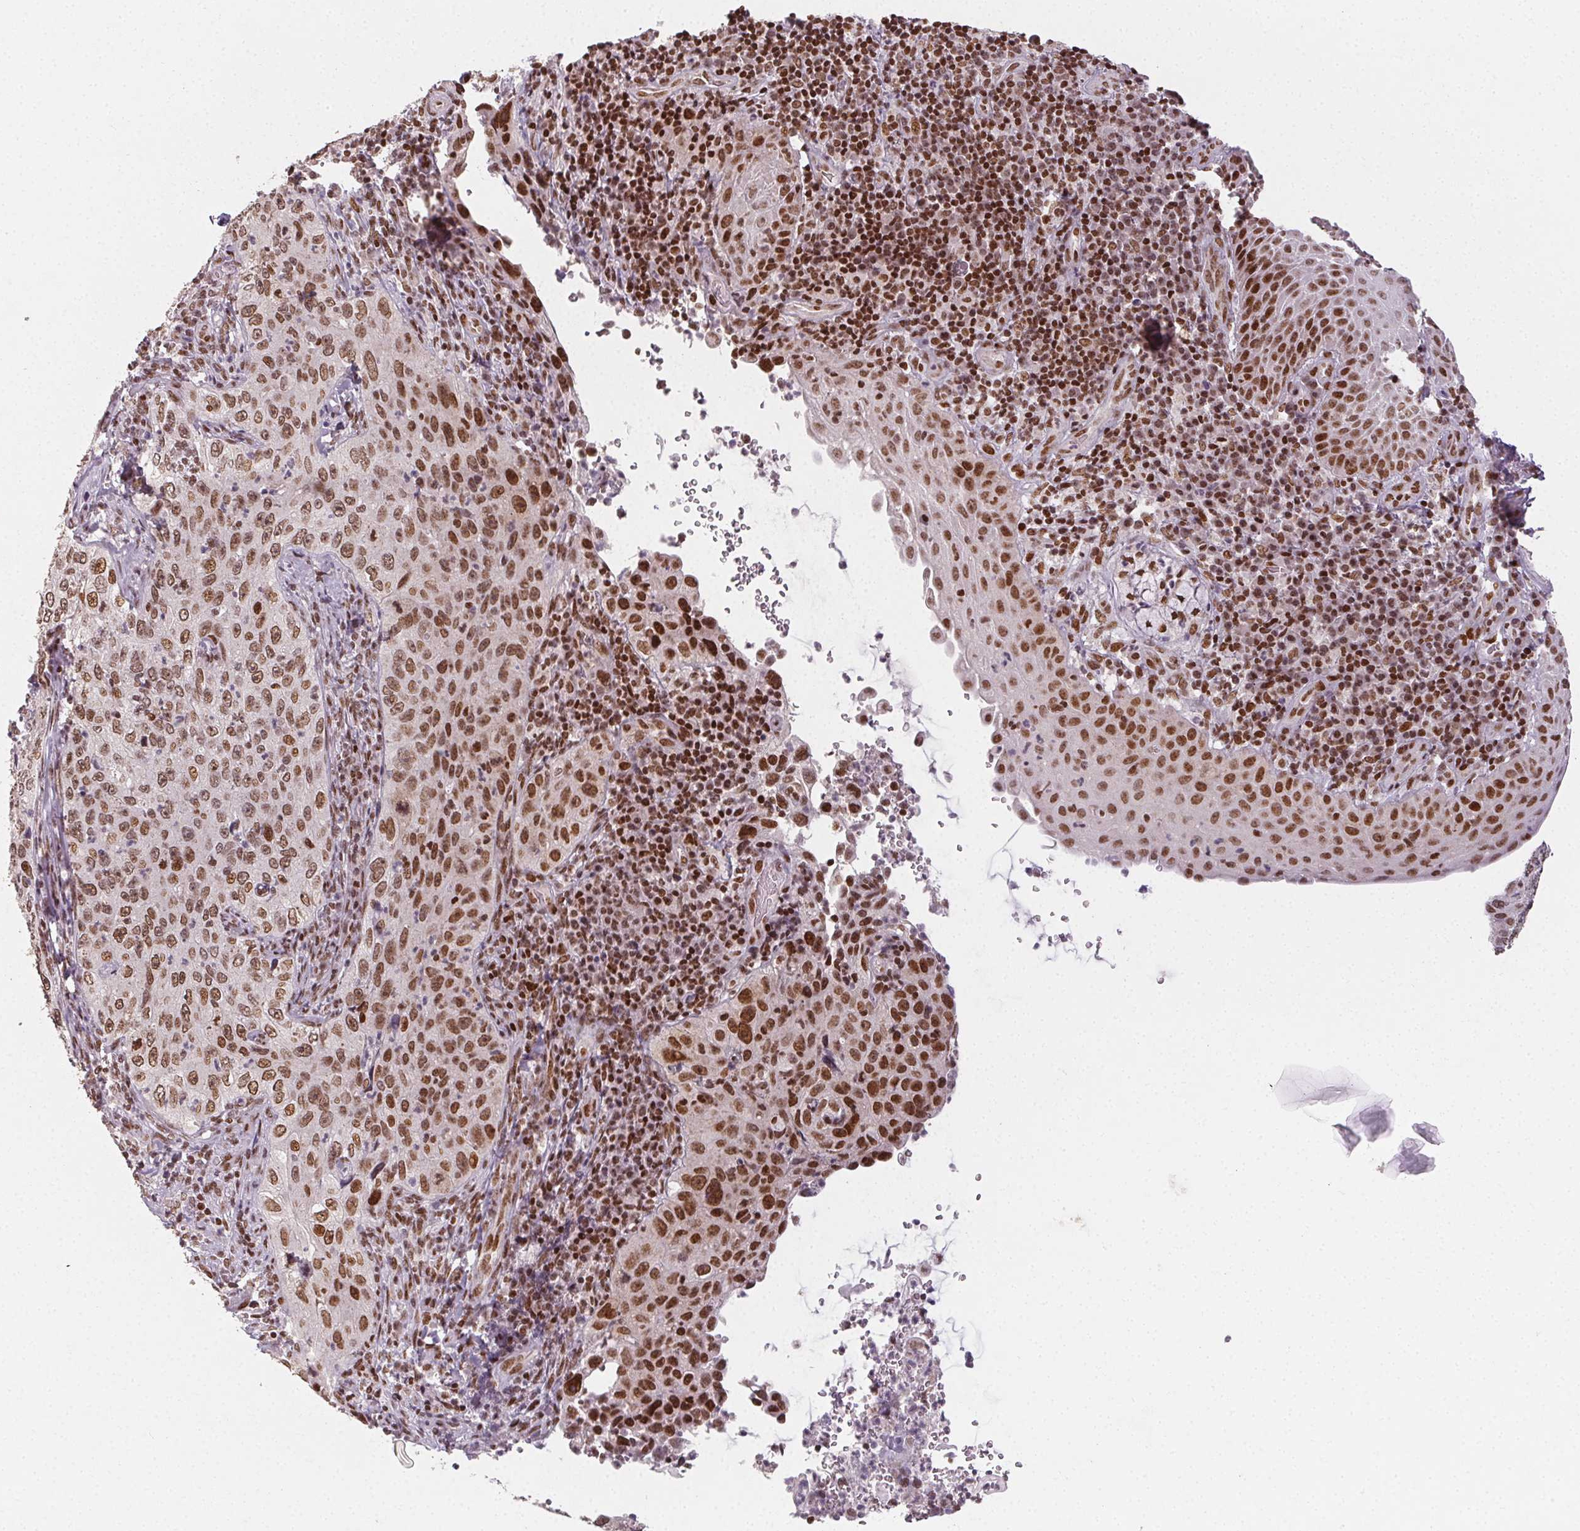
{"staining": {"intensity": "strong", "quantity": ">75%", "location": "nuclear"}, "tissue": "cervical cancer", "cell_type": "Tumor cells", "image_type": "cancer", "snomed": [{"axis": "morphology", "description": "Squamous cell carcinoma, NOS"}, {"axis": "topography", "description": "Cervix"}], "caption": "Immunohistochemistry staining of cervical cancer (squamous cell carcinoma), which exhibits high levels of strong nuclear staining in about >75% of tumor cells indicating strong nuclear protein staining. The staining was performed using DAB (brown) for protein detection and nuclei were counterstained in hematoxylin (blue).", "gene": "KMT2A", "patient": {"sex": "female", "age": 30}}